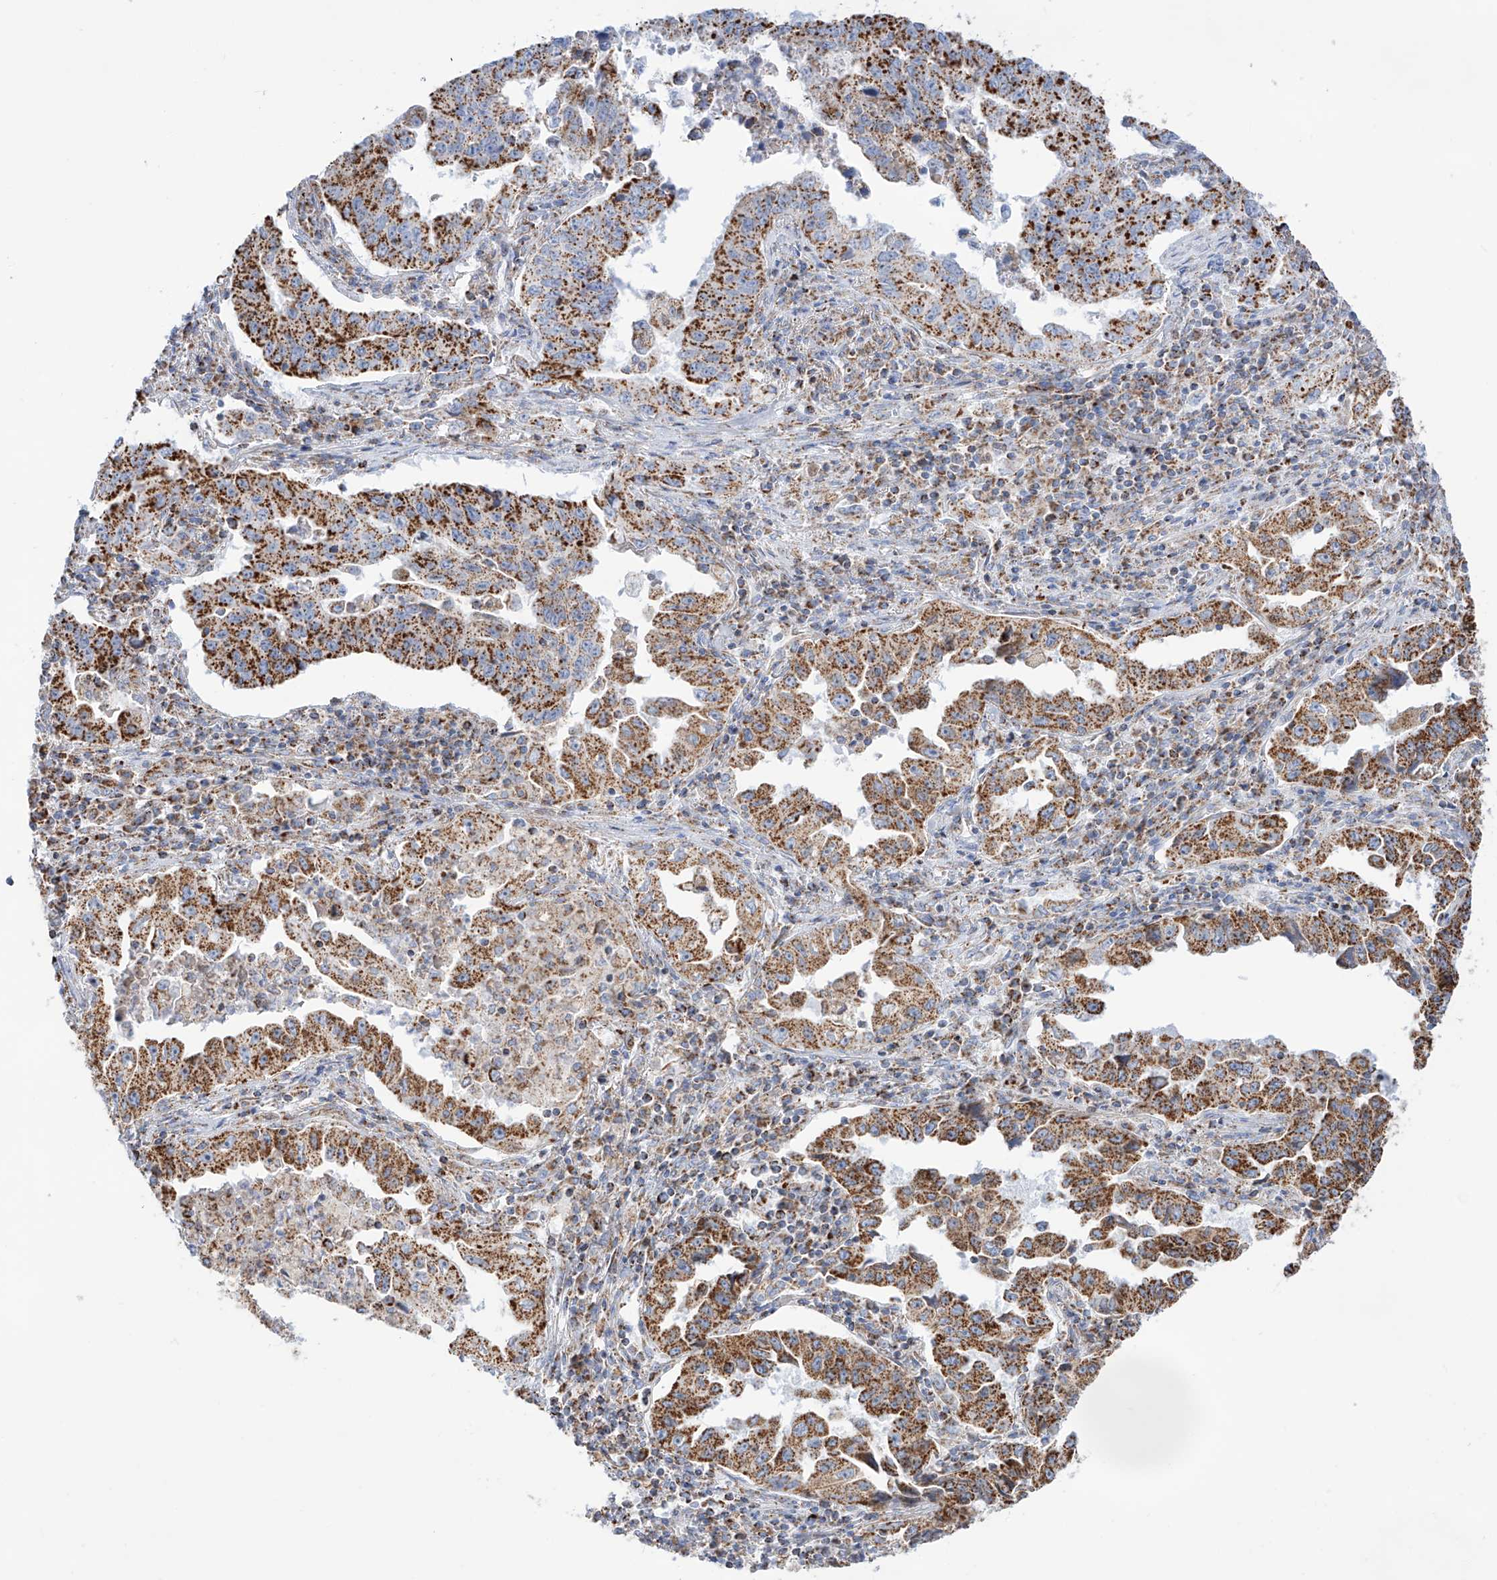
{"staining": {"intensity": "moderate", "quantity": ">75%", "location": "cytoplasmic/membranous"}, "tissue": "lung cancer", "cell_type": "Tumor cells", "image_type": "cancer", "snomed": [{"axis": "morphology", "description": "Adenocarcinoma, NOS"}, {"axis": "topography", "description": "Lung"}], "caption": "Immunohistochemistry micrograph of human lung adenocarcinoma stained for a protein (brown), which reveals medium levels of moderate cytoplasmic/membranous expression in about >75% of tumor cells.", "gene": "TTC27", "patient": {"sex": "female", "age": 51}}